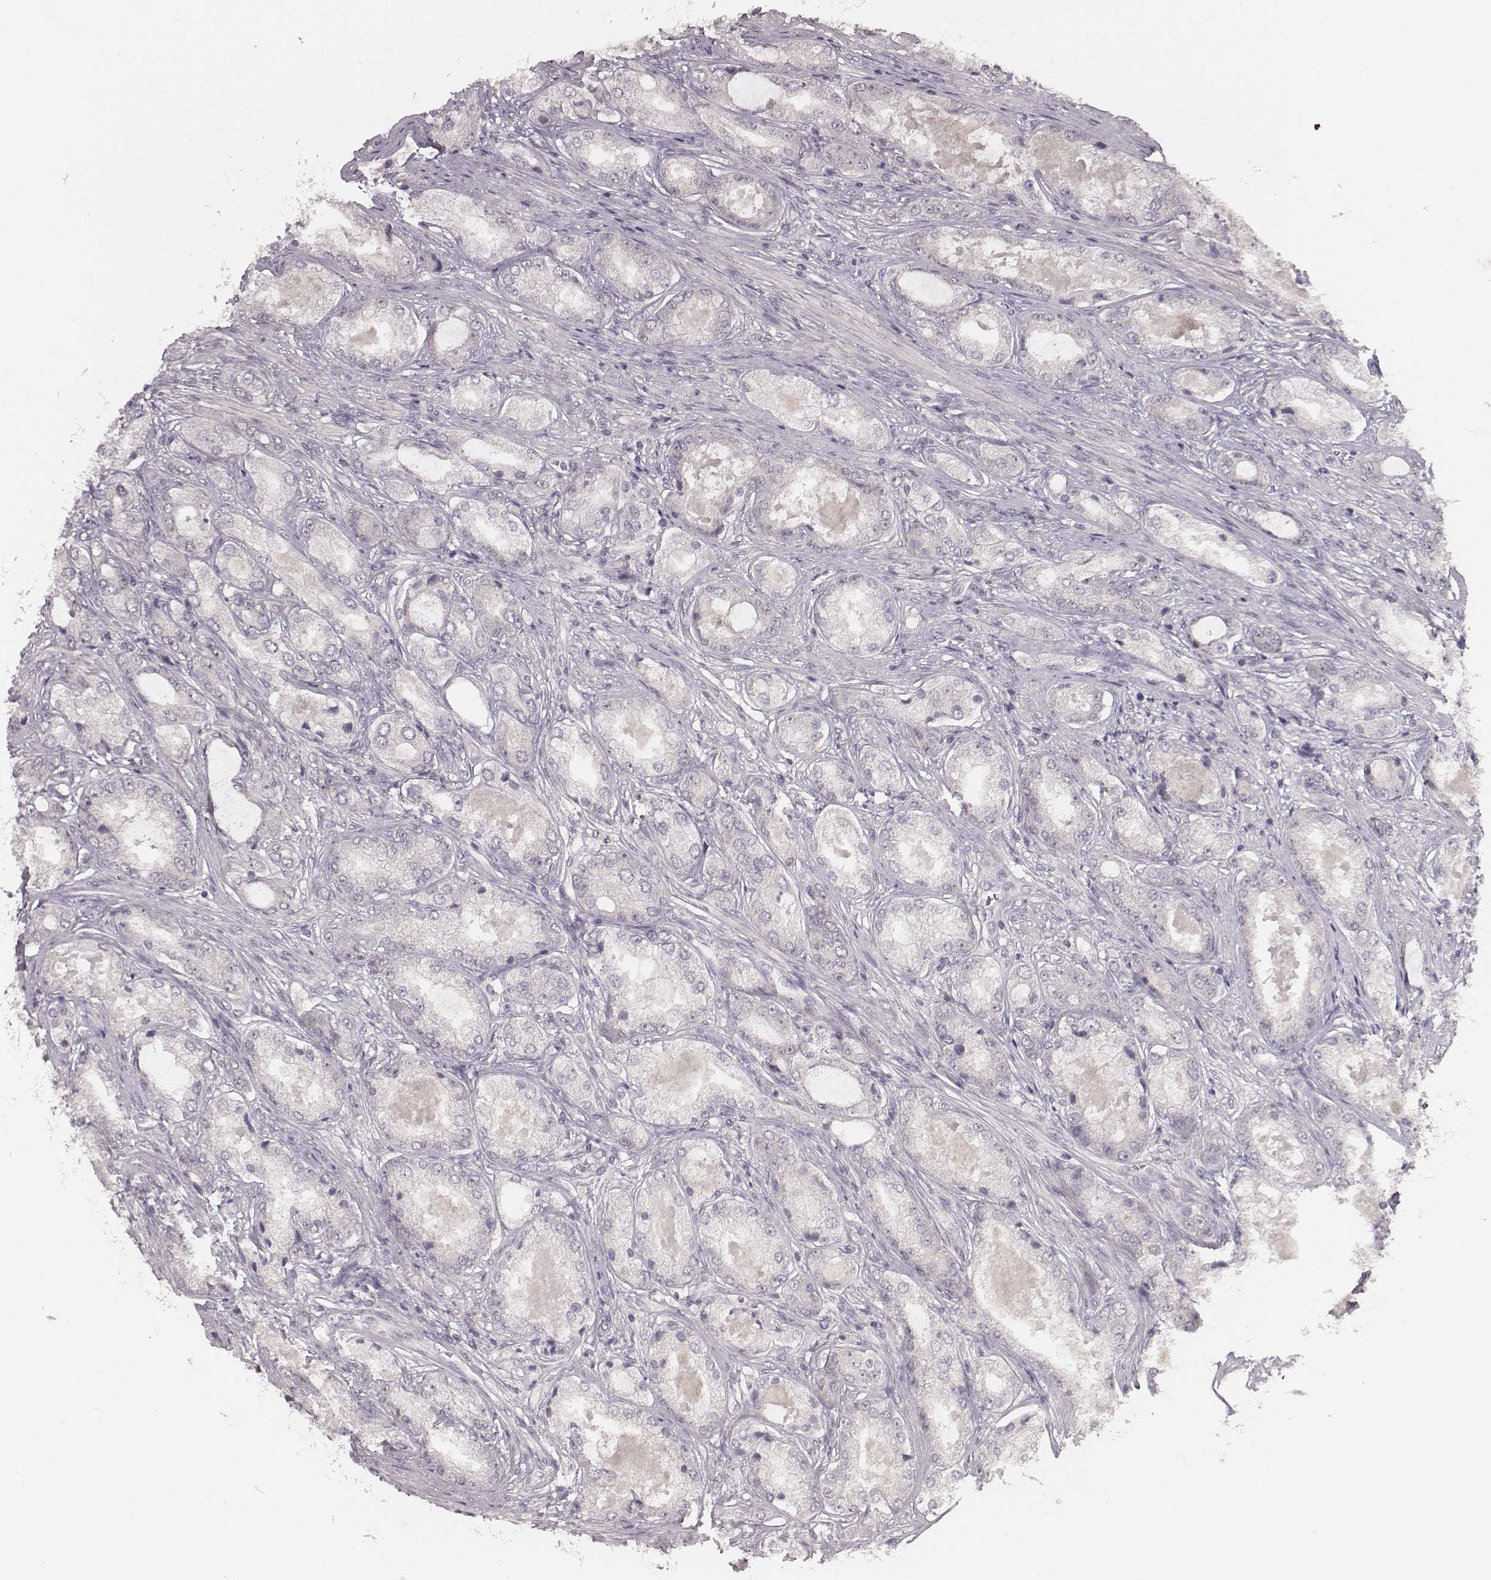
{"staining": {"intensity": "negative", "quantity": "none", "location": "none"}, "tissue": "prostate cancer", "cell_type": "Tumor cells", "image_type": "cancer", "snomed": [{"axis": "morphology", "description": "Adenocarcinoma, Low grade"}, {"axis": "topography", "description": "Prostate"}], "caption": "IHC photomicrograph of neoplastic tissue: prostate cancer (adenocarcinoma (low-grade)) stained with DAB (3,3'-diaminobenzidine) reveals no significant protein staining in tumor cells.", "gene": "LY6K", "patient": {"sex": "male", "age": 68}}